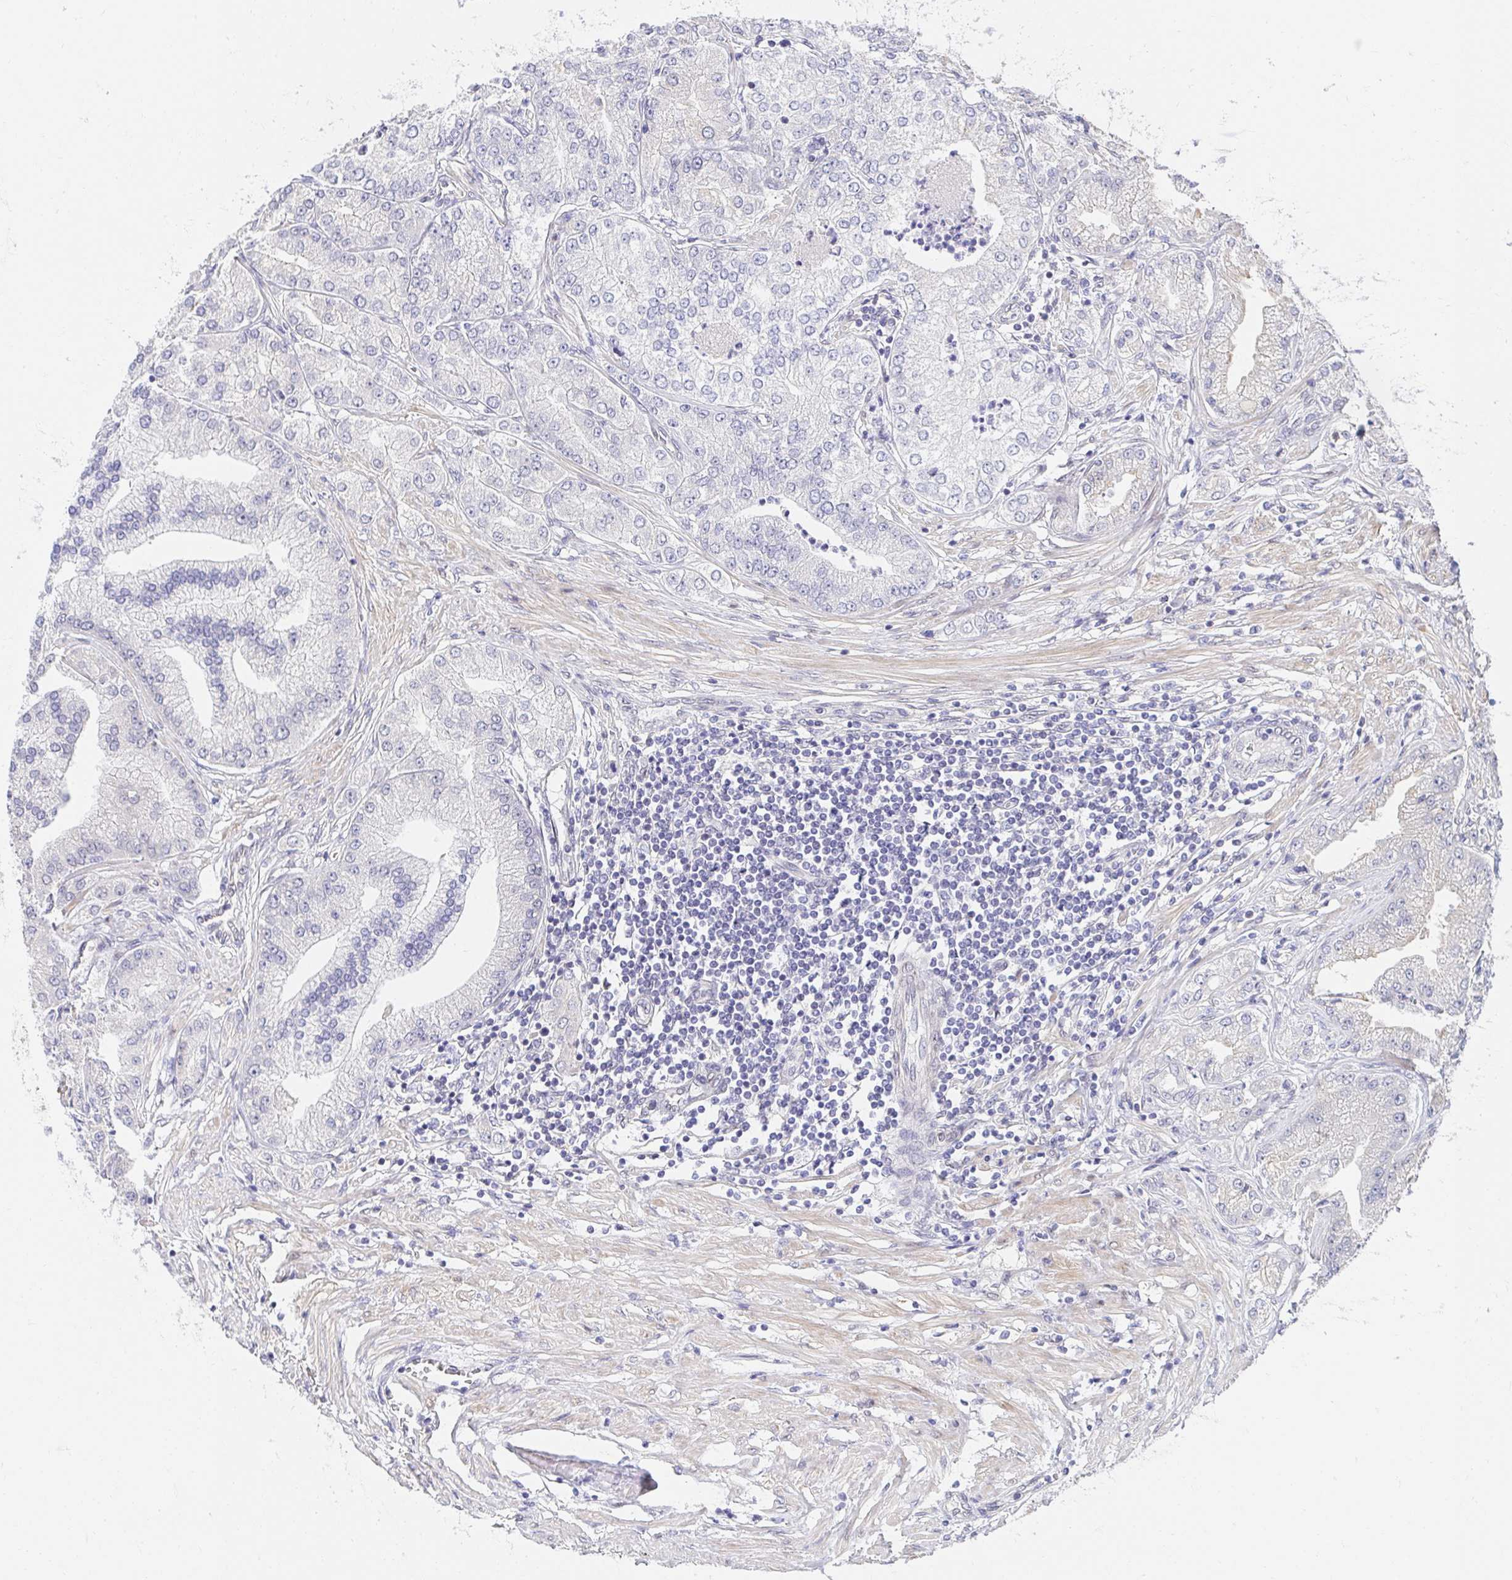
{"staining": {"intensity": "strong", "quantity": "<25%", "location": "cytoplasmic/membranous"}, "tissue": "prostate cancer", "cell_type": "Tumor cells", "image_type": "cancer", "snomed": [{"axis": "morphology", "description": "Adenocarcinoma, High grade"}, {"axis": "topography", "description": "Prostate"}], "caption": "High-grade adenocarcinoma (prostate) tissue reveals strong cytoplasmic/membranous positivity in approximately <25% of tumor cells, visualized by immunohistochemistry. (Brightfield microscopy of DAB IHC at high magnification).", "gene": "AKAP14", "patient": {"sex": "male", "age": 61}}